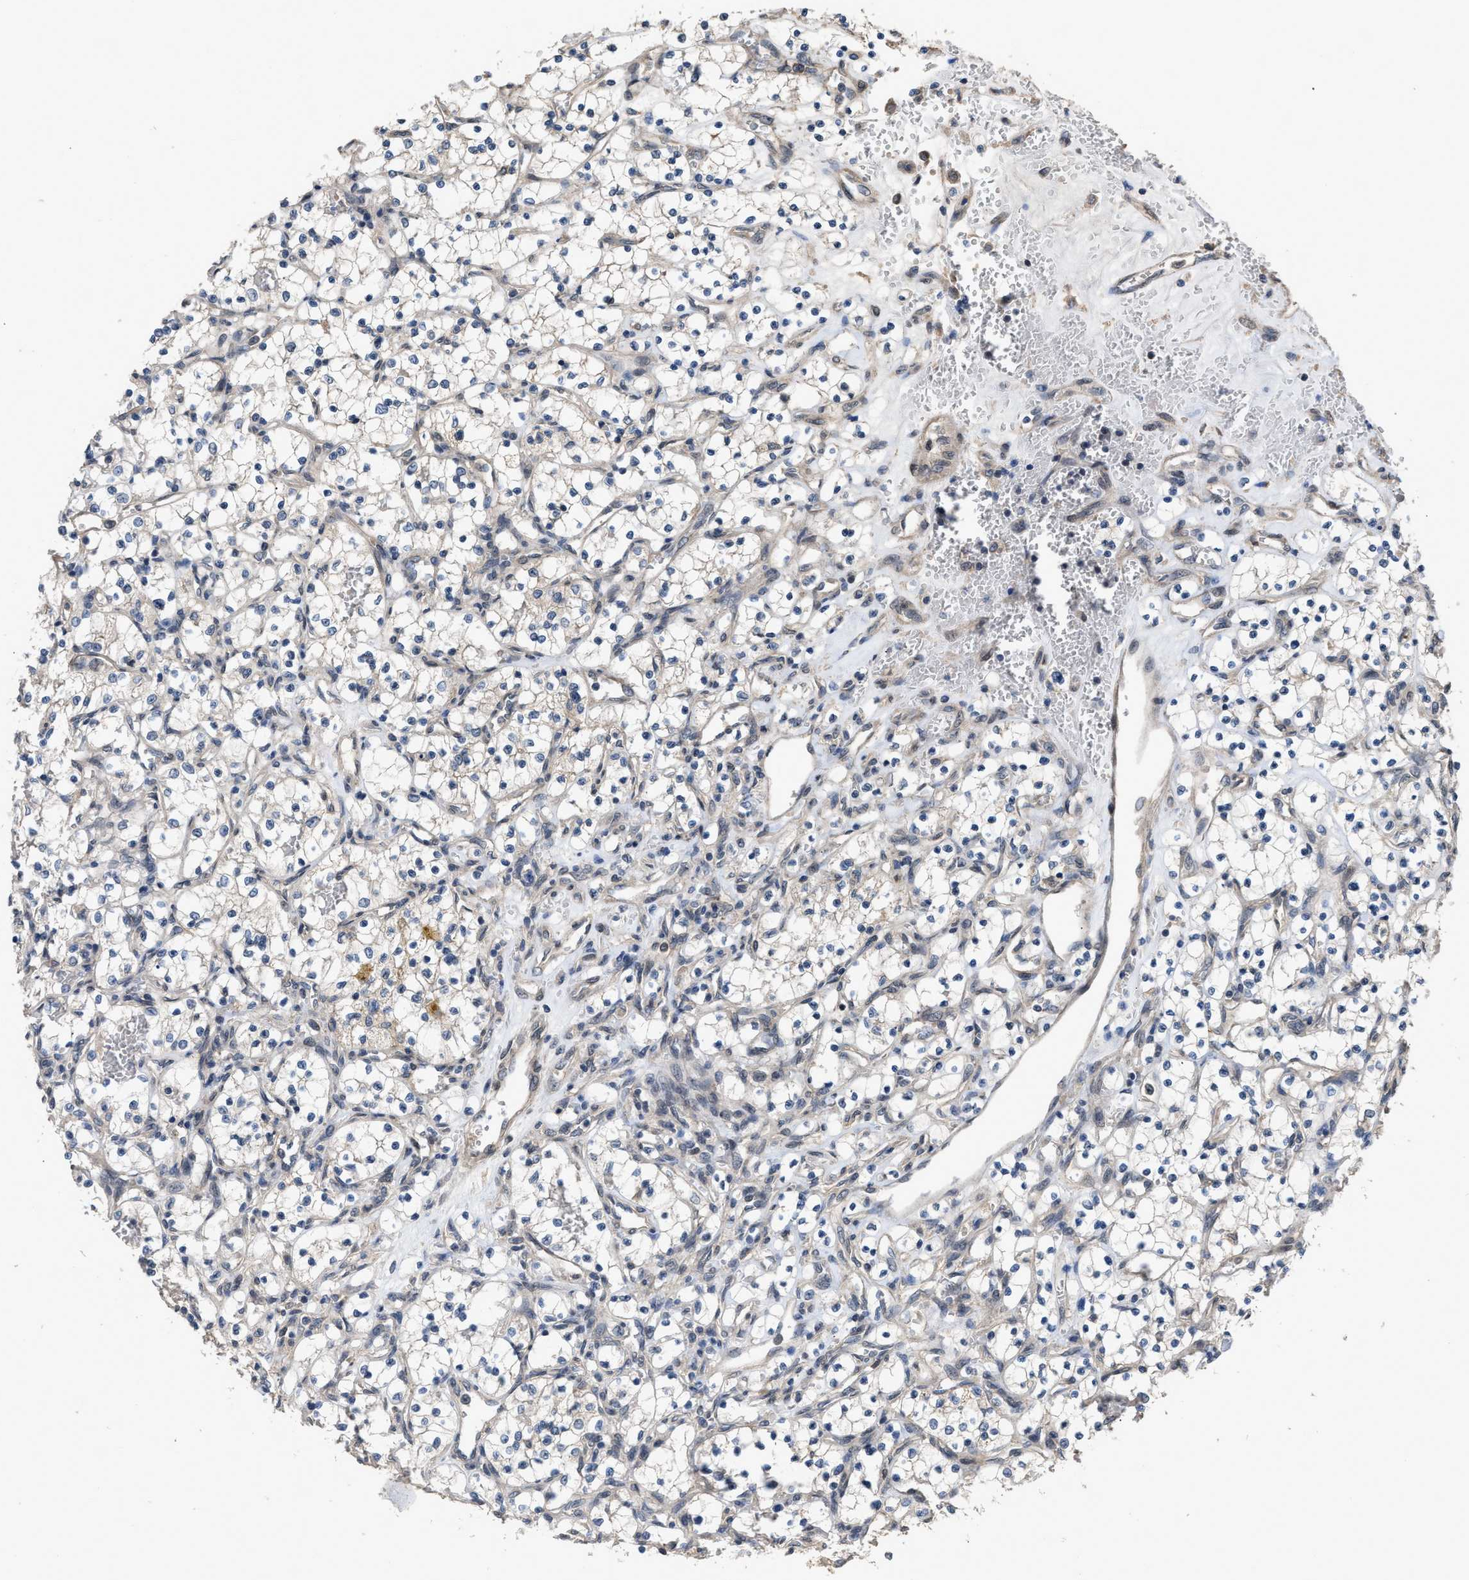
{"staining": {"intensity": "negative", "quantity": "none", "location": "none"}, "tissue": "renal cancer", "cell_type": "Tumor cells", "image_type": "cancer", "snomed": [{"axis": "morphology", "description": "Adenocarcinoma, NOS"}, {"axis": "topography", "description": "Kidney"}], "caption": "This is a photomicrograph of immunohistochemistry staining of renal cancer, which shows no expression in tumor cells.", "gene": "UTRN", "patient": {"sex": "female", "age": 69}}